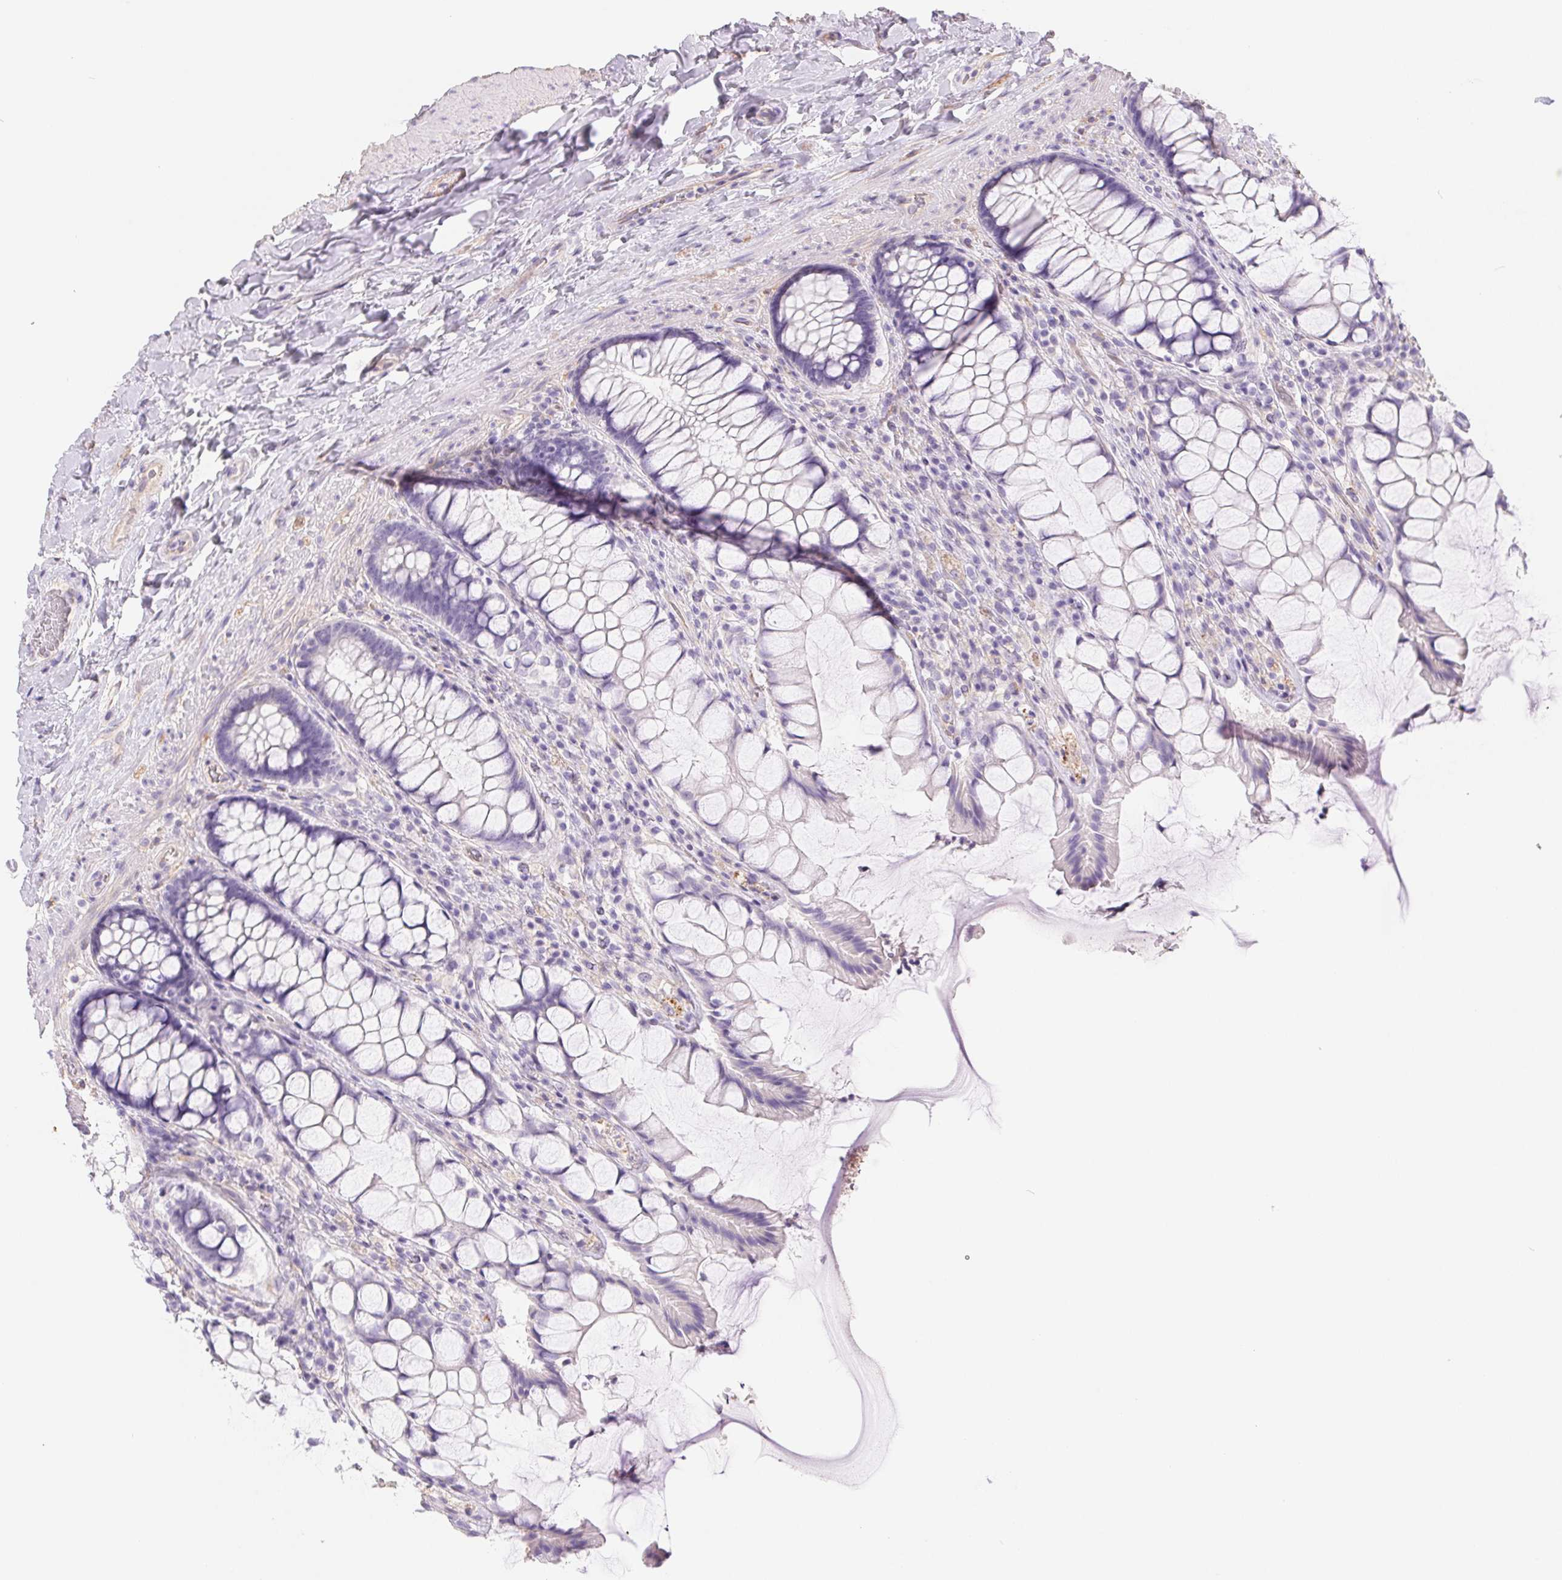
{"staining": {"intensity": "negative", "quantity": "none", "location": "none"}, "tissue": "rectum", "cell_type": "Glandular cells", "image_type": "normal", "snomed": [{"axis": "morphology", "description": "Normal tissue, NOS"}, {"axis": "topography", "description": "Rectum"}], "caption": "DAB (3,3'-diaminobenzidine) immunohistochemical staining of unremarkable human rectum reveals no significant staining in glandular cells. The staining is performed using DAB brown chromogen with nuclei counter-stained in using hematoxylin.", "gene": "PNLIP", "patient": {"sex": "female", "age": 58}}